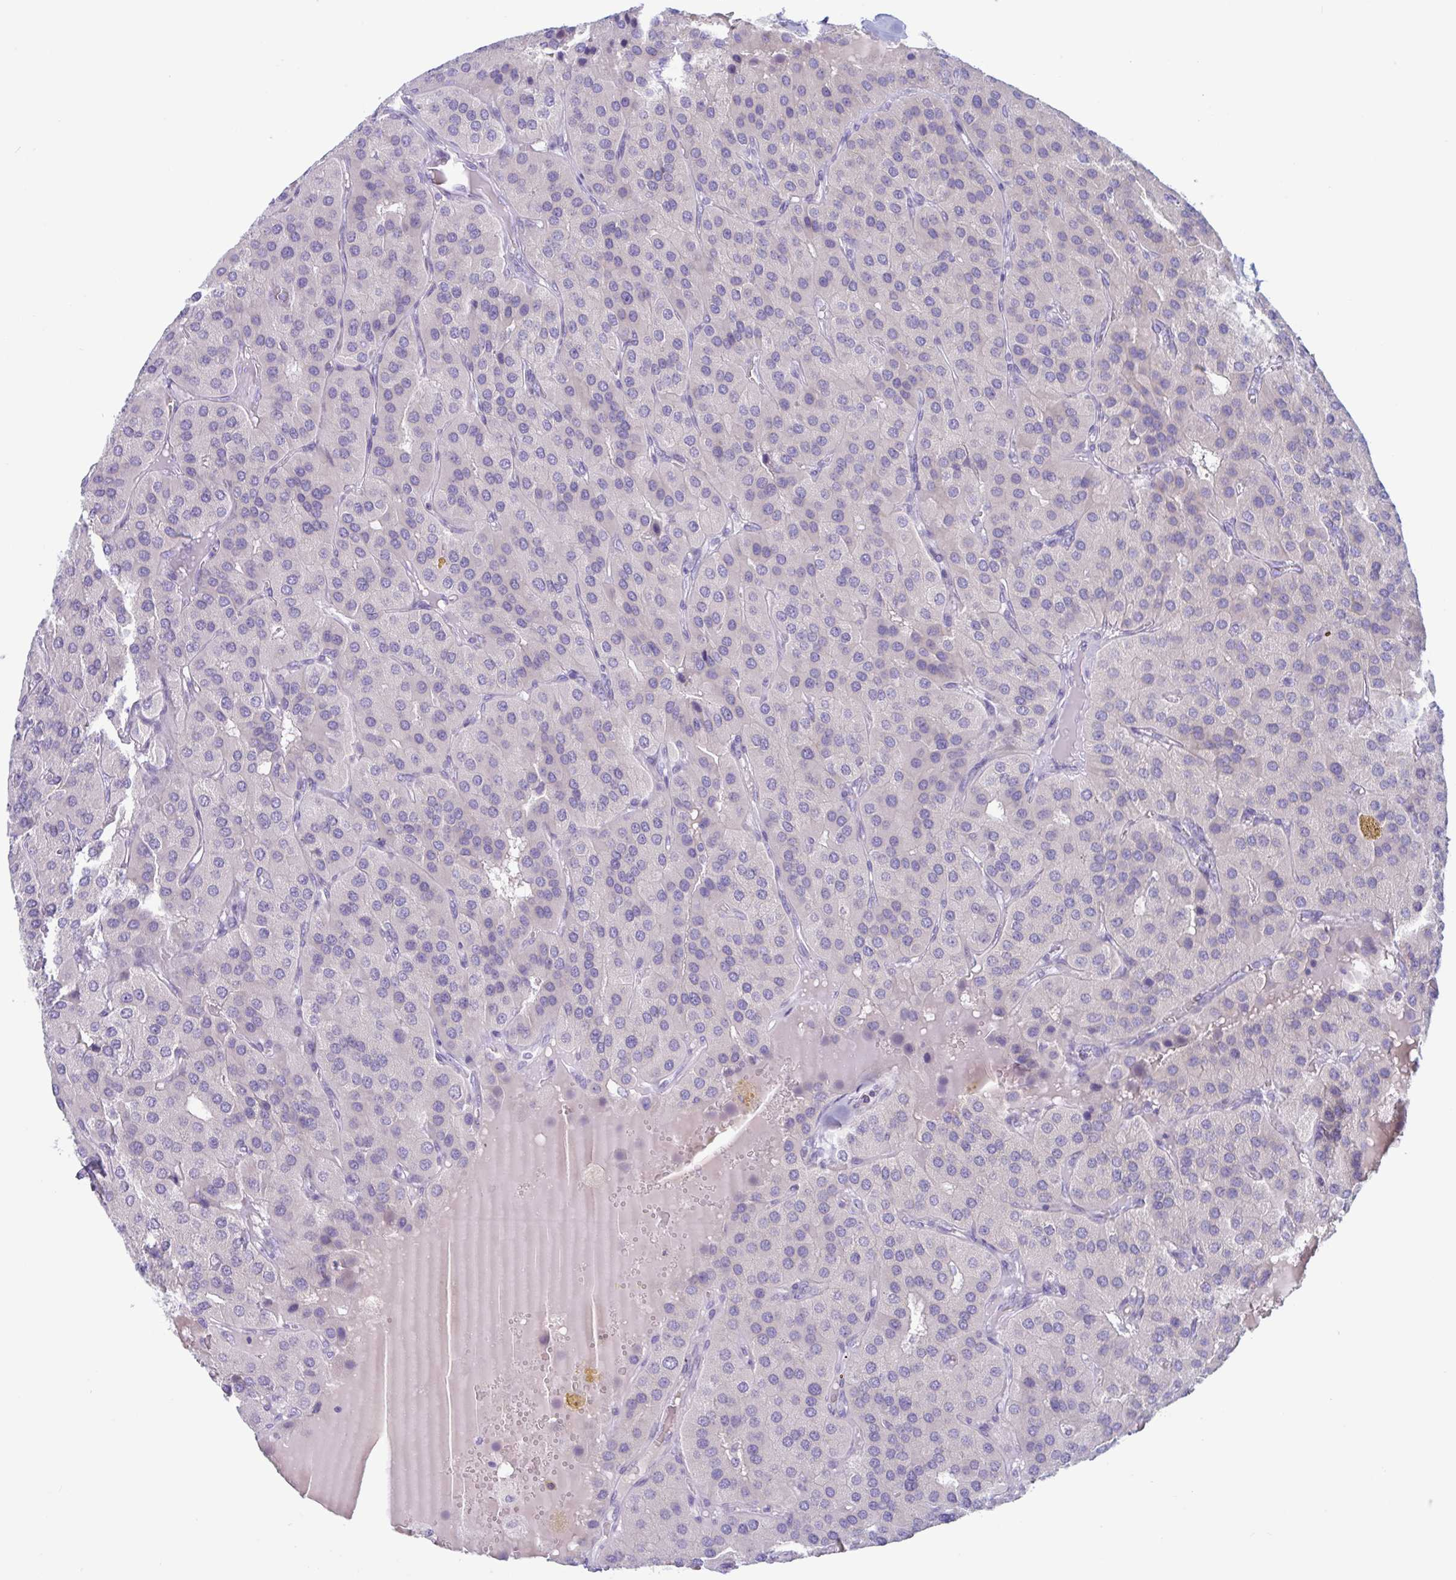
{"staining": {"intensity": "negative", "quantity": "none", "location": "none"}, "tissue": "parathyroid gland", "cell_type": "Glandular cells", "image_type": "normal", "snomed": [{"axis": "morphology", "description": "Normal tissue, NOS"}, {"axis": "morphology", "description": "Adenoma, NOS"}, {"axis": "topography", "description": "Parathyroid gland"}], "caption": "Histopathology image shows no protein positivity in glandular cells of benign parathyroid gland.", "gene": "NAA30", "patient": {"sex": "female", "age": 86}}